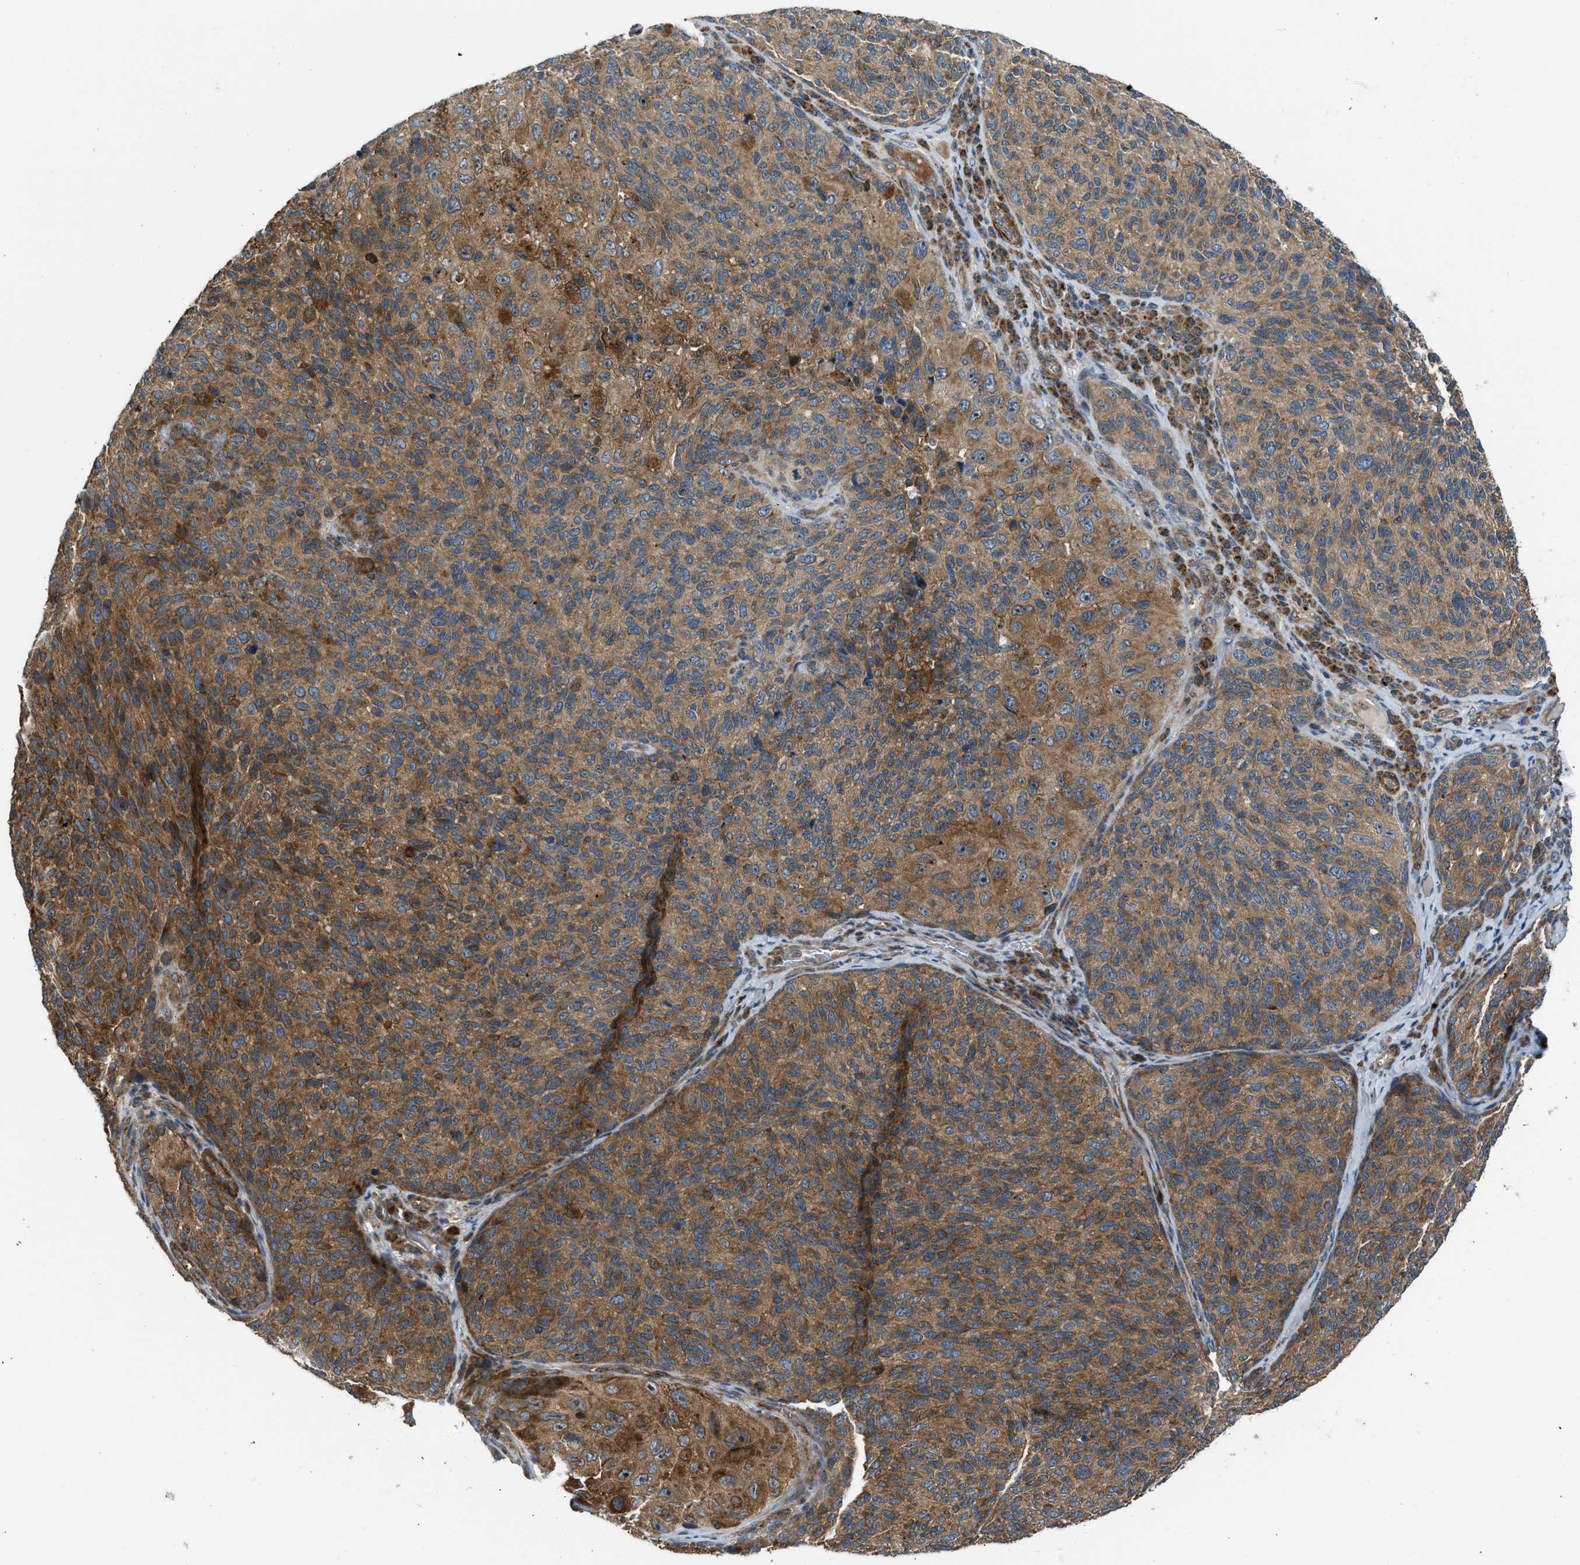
{"staining": {"intensity": "strong", "quantity": ">75%", "location": "cytoplasmic/membranous"}, "tissue": "melanoma", "cell_type": "Tumor cells", "image_type": "cancer", "snomed": [{"axis": "morphology", "description": "Malignant melanoma, NOS"}, {"axis": "topography", "description": "Skin"}], "caption": "A brown stain highlights strong cytoplasmic/membranous positivity of a protein in malignant melanoma tumor cells.", "gene": "SESN2", "patient": {"sex": "female", "age": 73}}